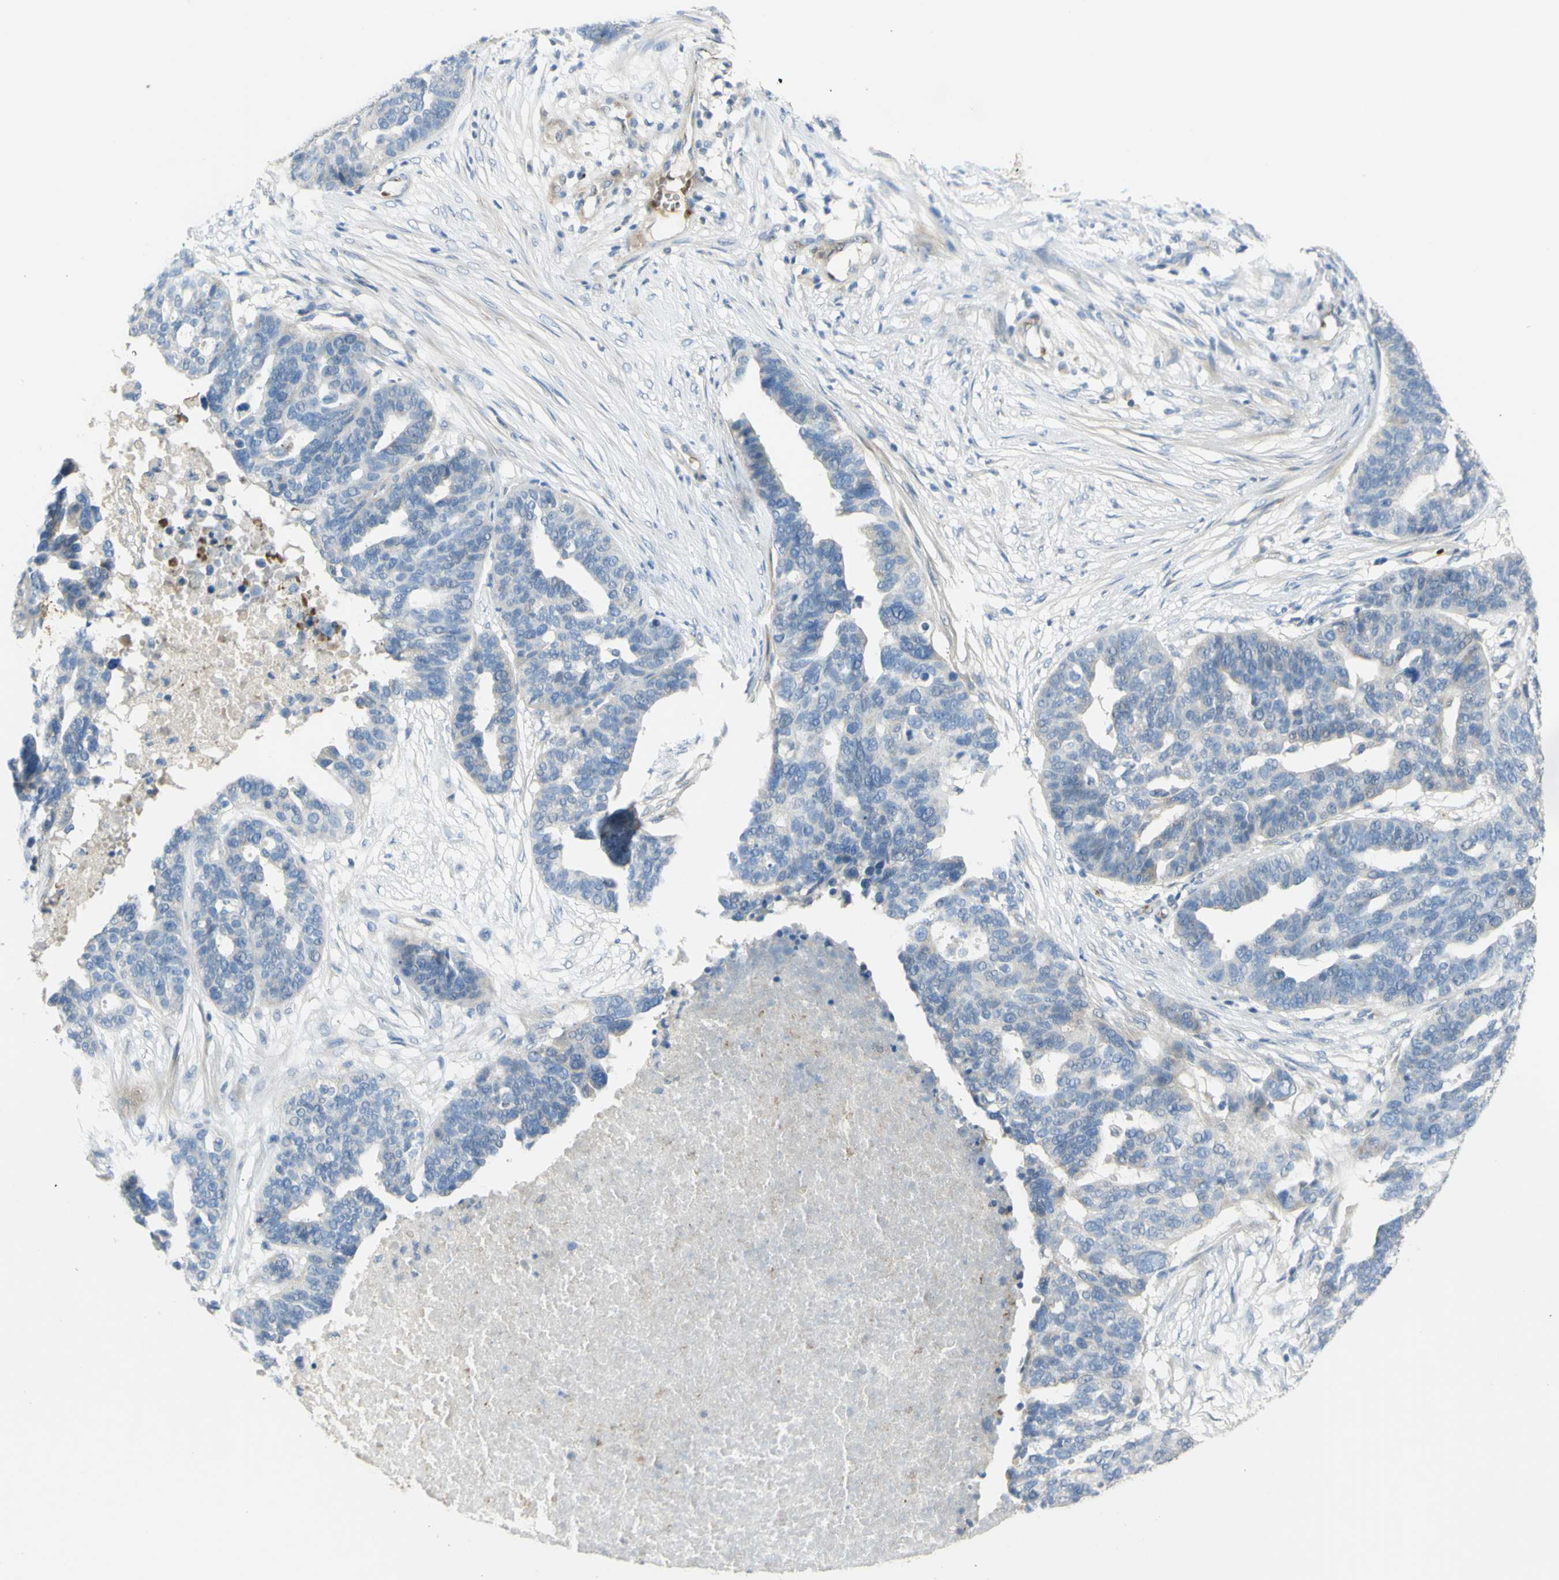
{"staining": {"intensity": "negative", "quantity": "none", "location": "none"}, "tissue": "ovarian cancer", "cell_type": "Tumor cells", "image_type": "cancer", "snomed": [{"axis": "morphology", "description": "Cystadenocarcinoma, serous, NOS"}, {"axis": "topography", "description": "Ovary"}], "caption": "DAB immunohistochemical staining of human ovarian cancer reveals no significant positivity in tumor cells.", "gene": "GAN", "patient": {"sex": "female", "age": 59}}